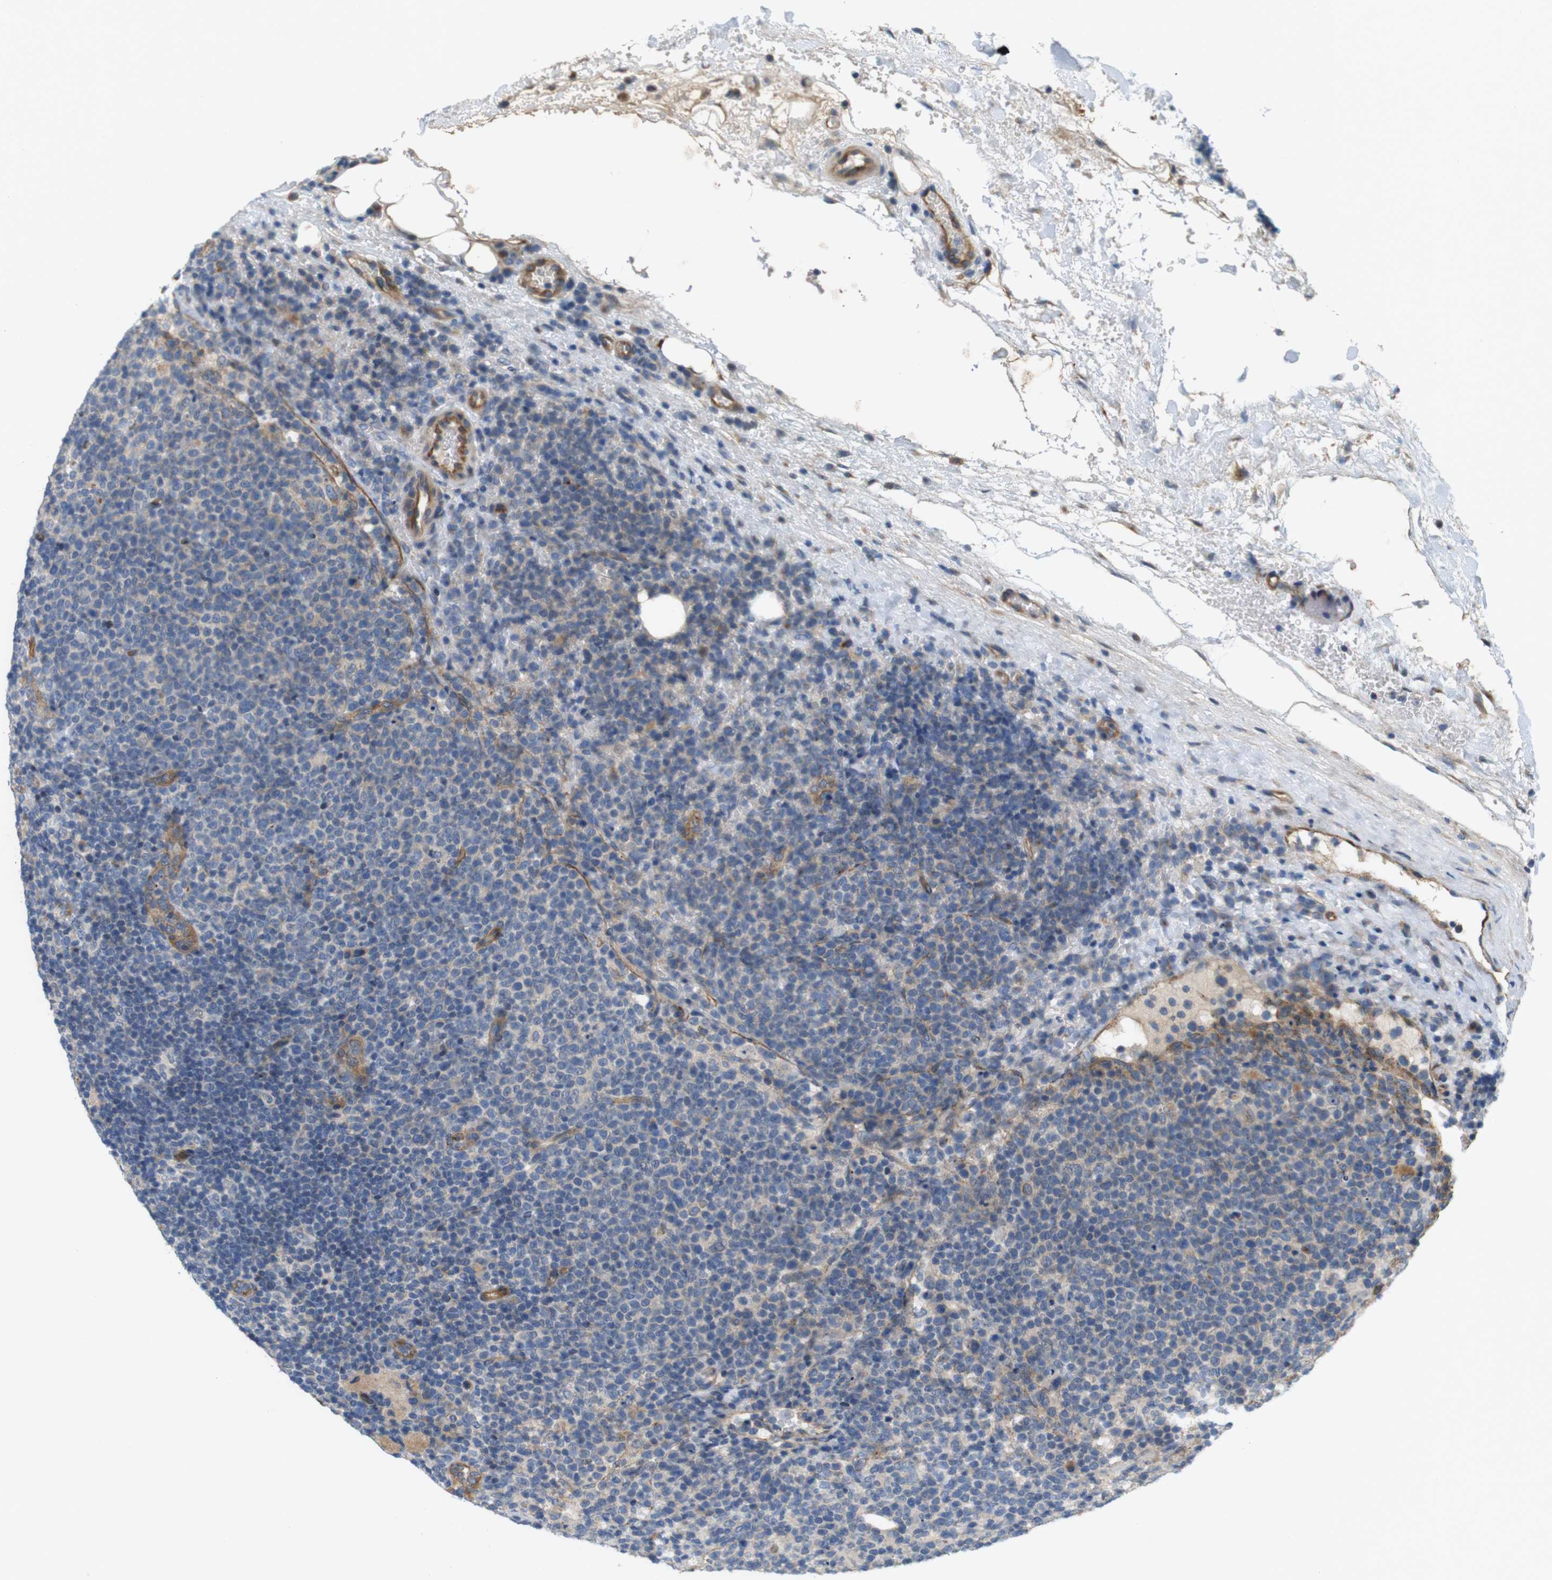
{"staining": {"intensity": "weak", "quantity": ">75%", "location": "cytoplasmic/membranous"}, "tissue": "lymphoma", "cell_type": "Tumor cells", "image_type": "cancer", "snomed": [{"axis": "morphology", "description": "Malignant lymphoma, non-Hodgkin's type, High grade"}, {"axis": "topography", "description": "Lymph node"}], "caption": "A brown stain highlights weak cytoplasmic/membranous staining of a protein in human lymphoma tumor cells.", "gene": "BVES", "patient": {"sex": "male", "age": 61}}